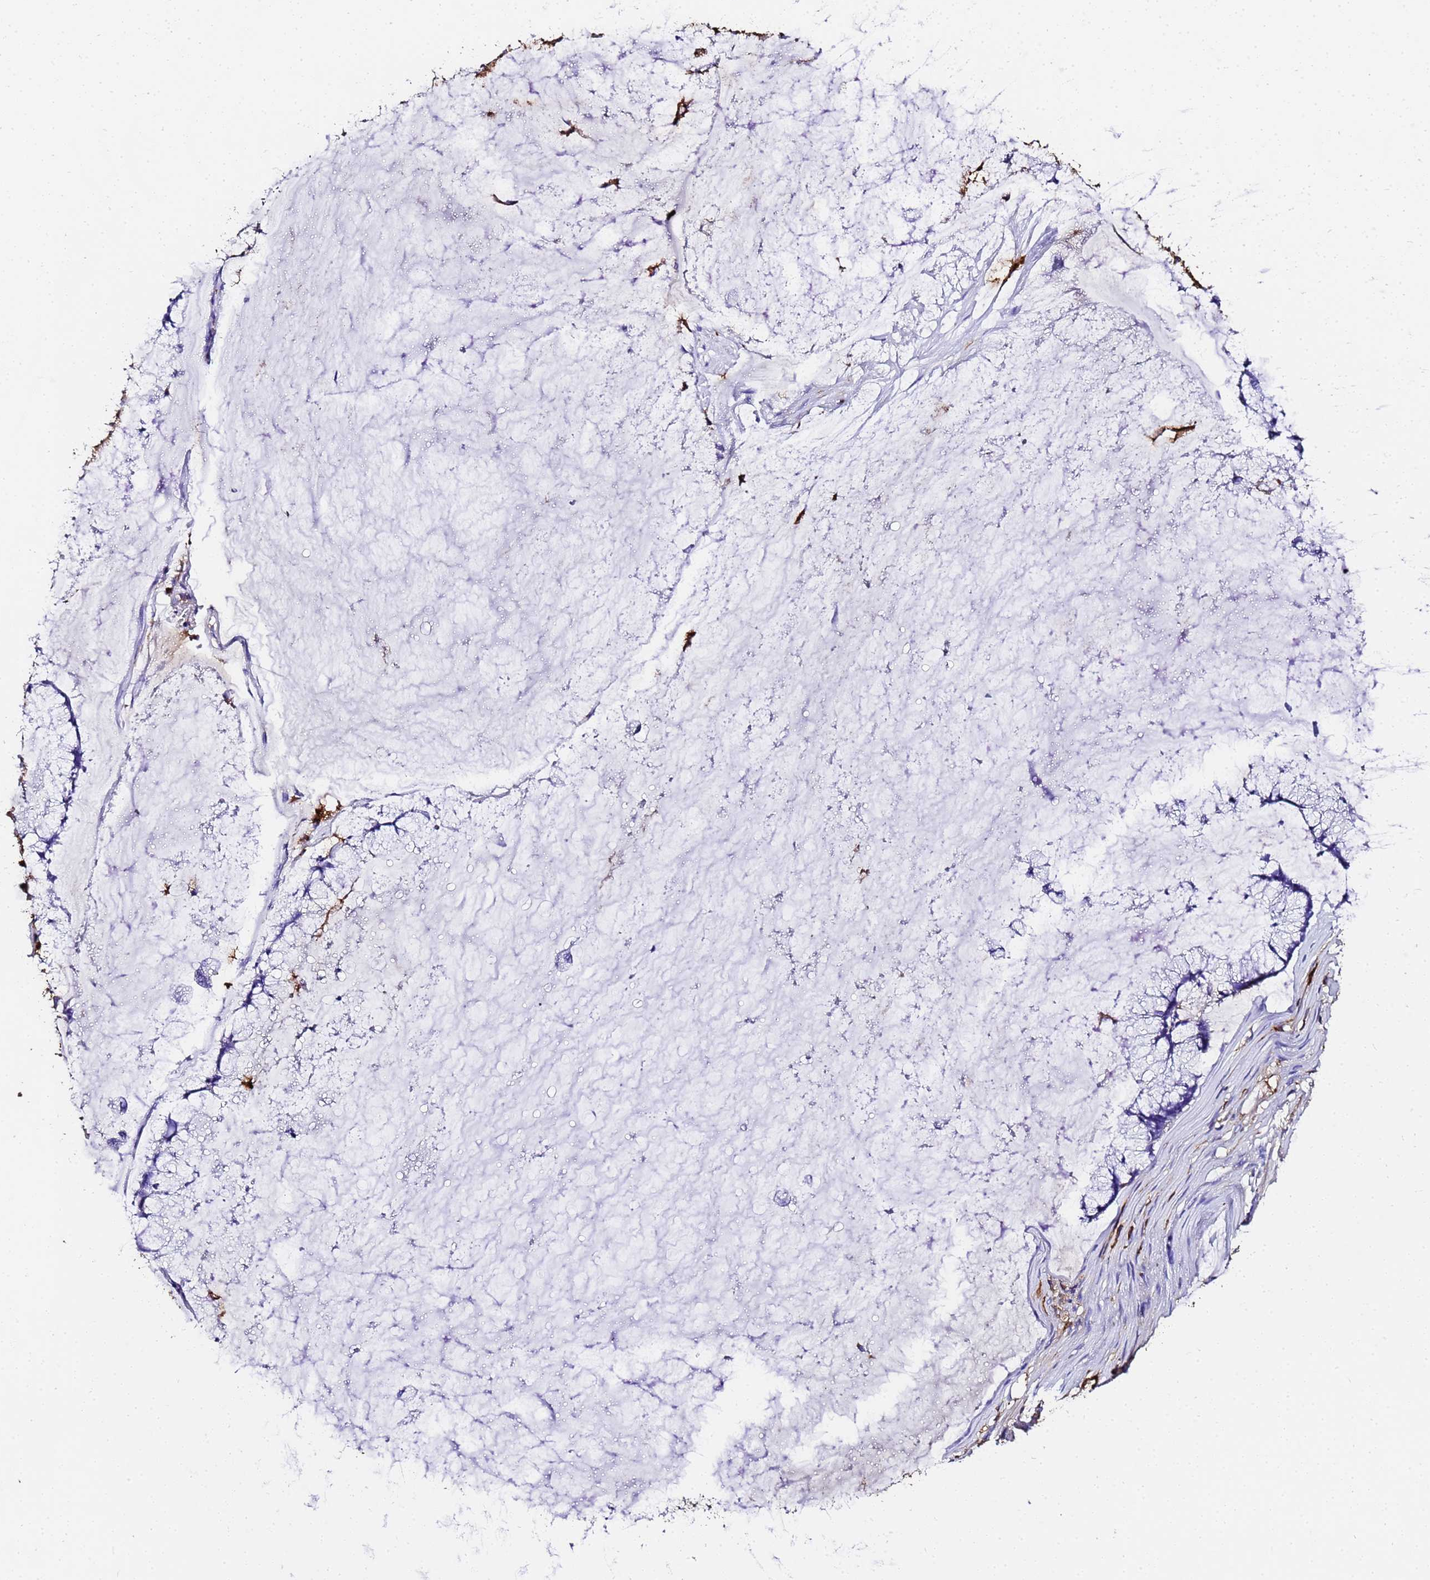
{"staining": {"intensity": "negative", "quantity": "none", "location": "none"}, "tissue": "ovarian cancer", "cell_type": "Tumor cells", "image_type": "cancer", "snomed": [{"axis": "morphology", "description": "Cystadenocarcinoma, mucinous, NOS"}, {"axis": "topography", "description": "Ovary"}], "caption": "Immunohistochemistry image of neoplastic tissue: ovarian cancer stained with DAB (3,3'-diaminobenzidine) demonstrates no significant protein expression in tumor cells.", "gene": "FTL", "patient": {"sex": "female", "age": 42}}